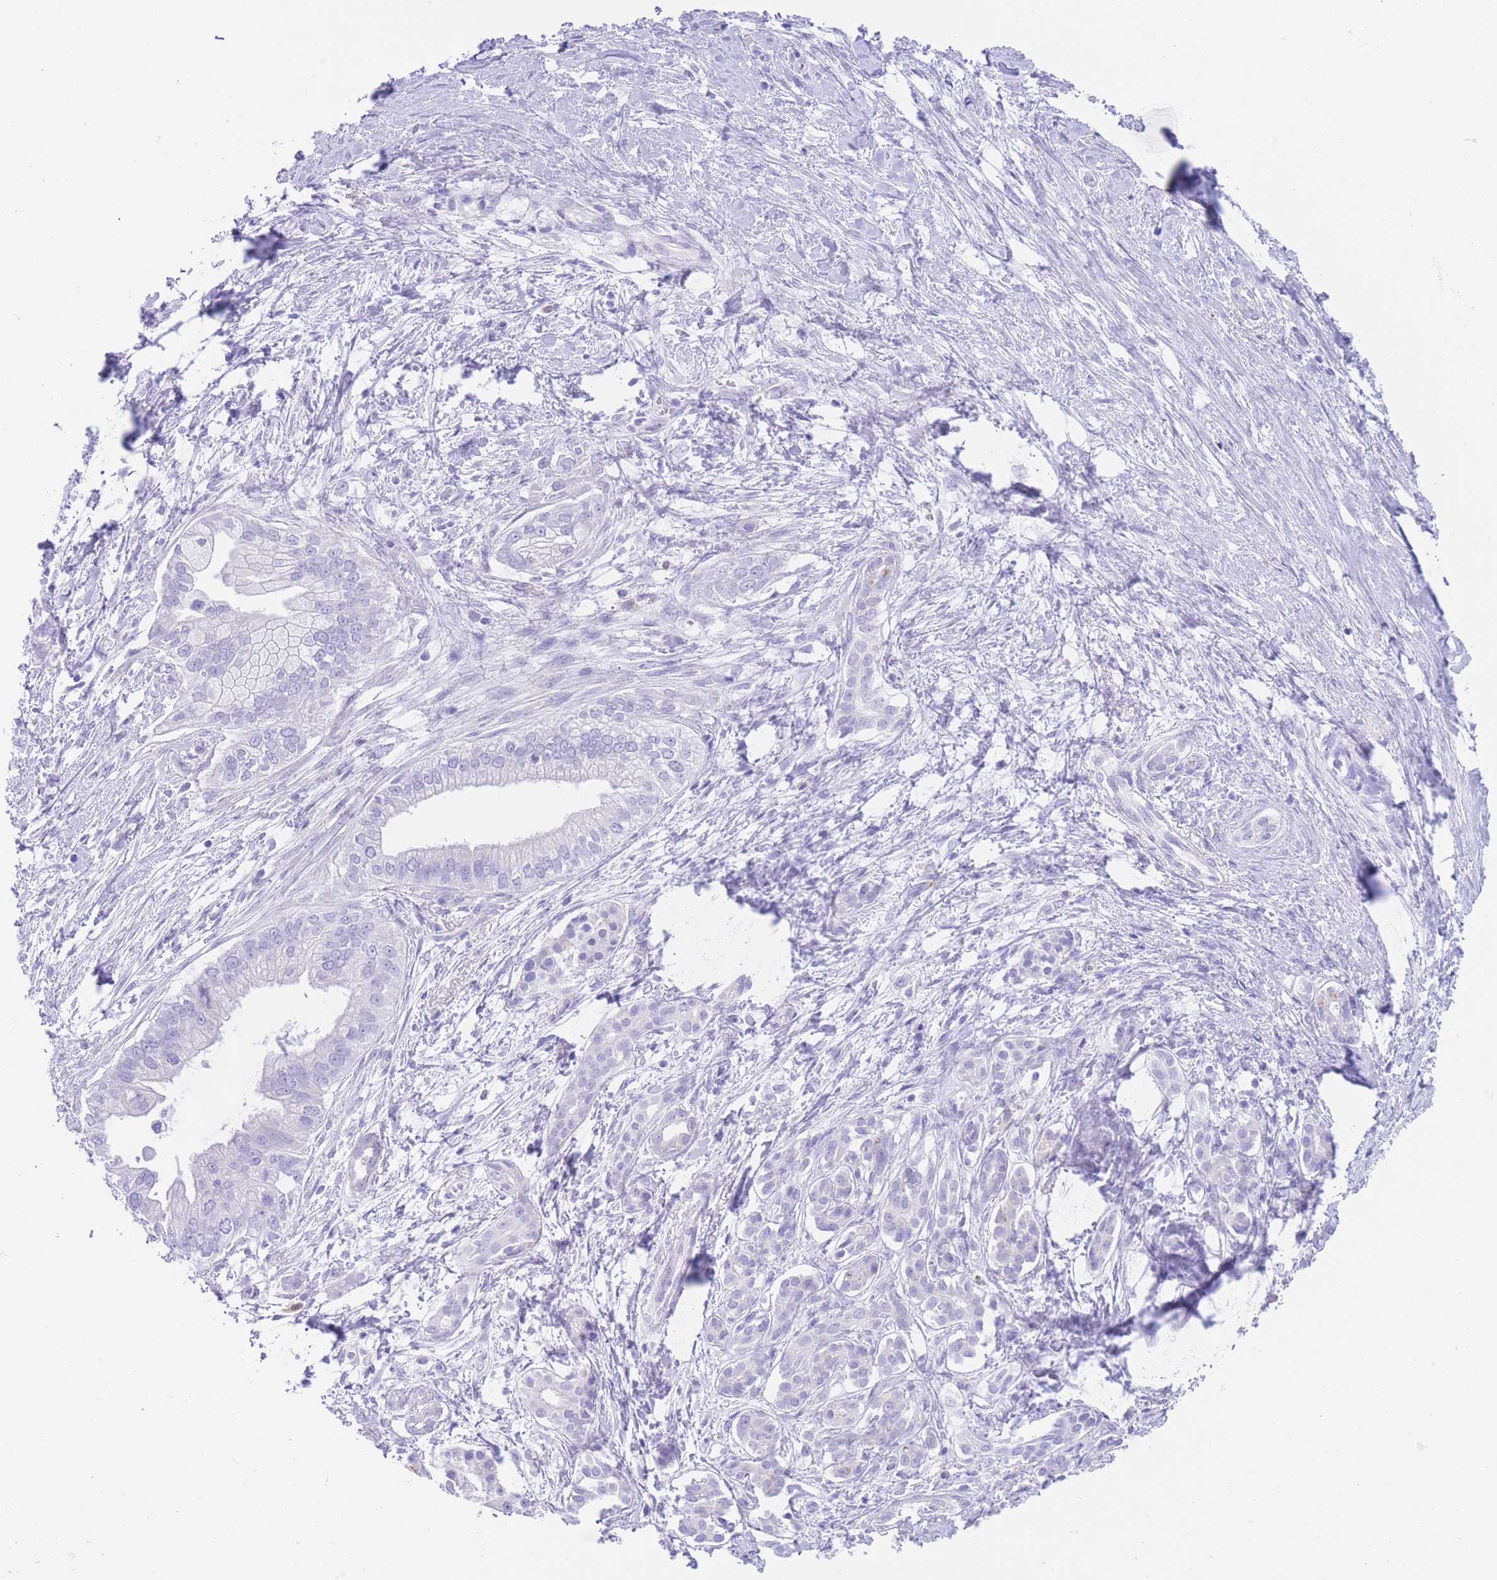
{"staining": {"intensity": "negative", "quantity": "none", "location": "none"}, "tissue": "pancreatic cancer", "cell_type": "Tumor cells", "image_type": "cancer", "snomed": [{"axis": "morphology", "description": "Adenocarcinoma, NOS"}, {"axis": "topography", "description": "Pancreas"}], "caption": "High power microscopy image of an immunohistochemistry photomicrograph of pancreatic cancer, revealing no significant staining in tumor cells. (DAB (3,3'-diaminobenzidine) immunohistochemistry (IHC), high magnification).", "gene": "QTRT1", "patient": {"sex": "male", "age": 70}}